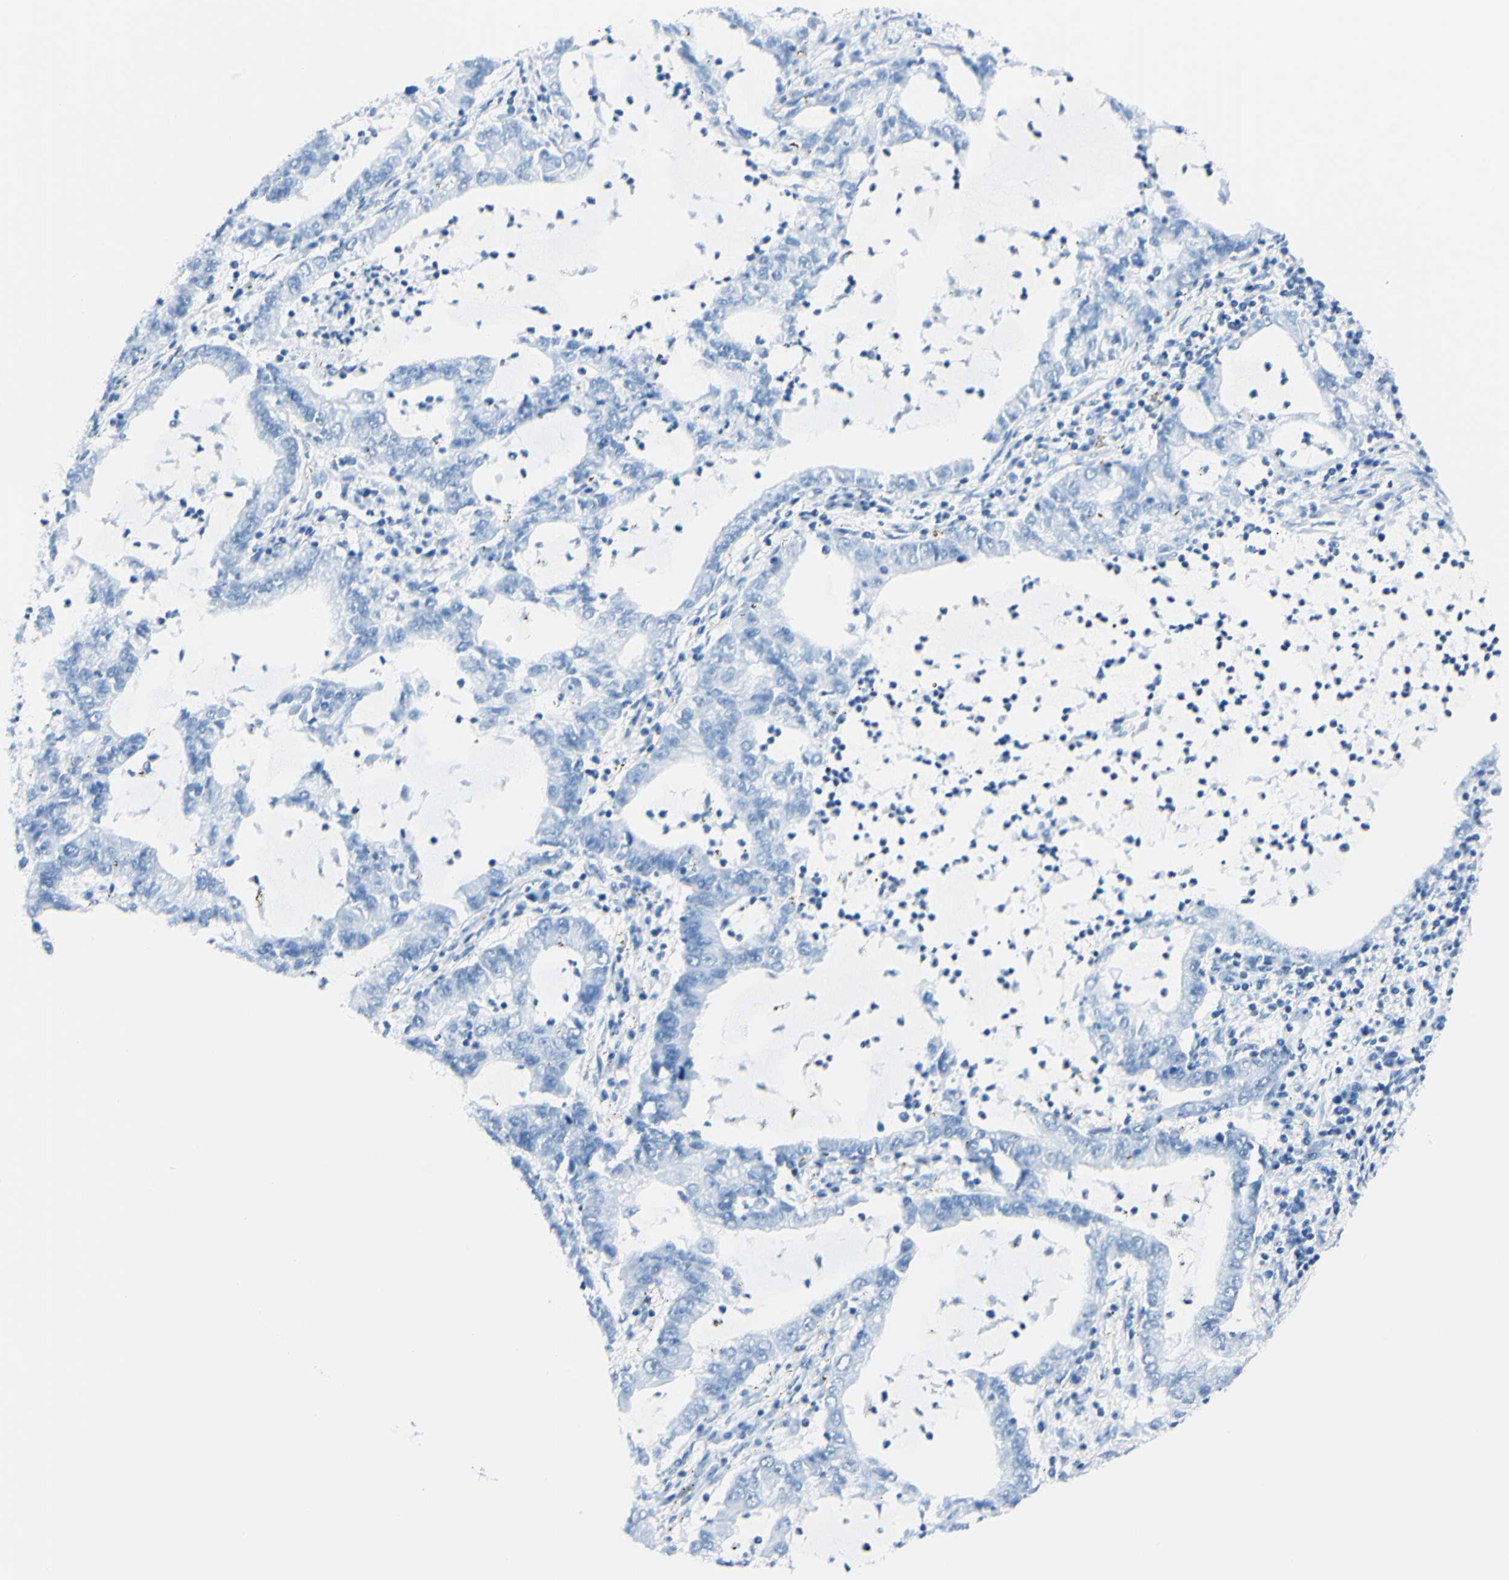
{"staining": {"intensity": "negative", "quantity": "none", "location": "none"}, "tissue": "lung cancer", "cell_type": "Tumor cells", "image_type": "cancer", "snomed": [{"axis": "morphology", "description": "Adenocarcinoma, NOS"}, {"axis": "topography", "description": "Lung"}], "caption": "This is a photomicrograph of immunohistochemistry (IHC) staining of lung adenocarcinoma, which shows no positivity in tumor cells.", "gene": "FOLH1", "patient": {"sex": "female", "age": 51}}